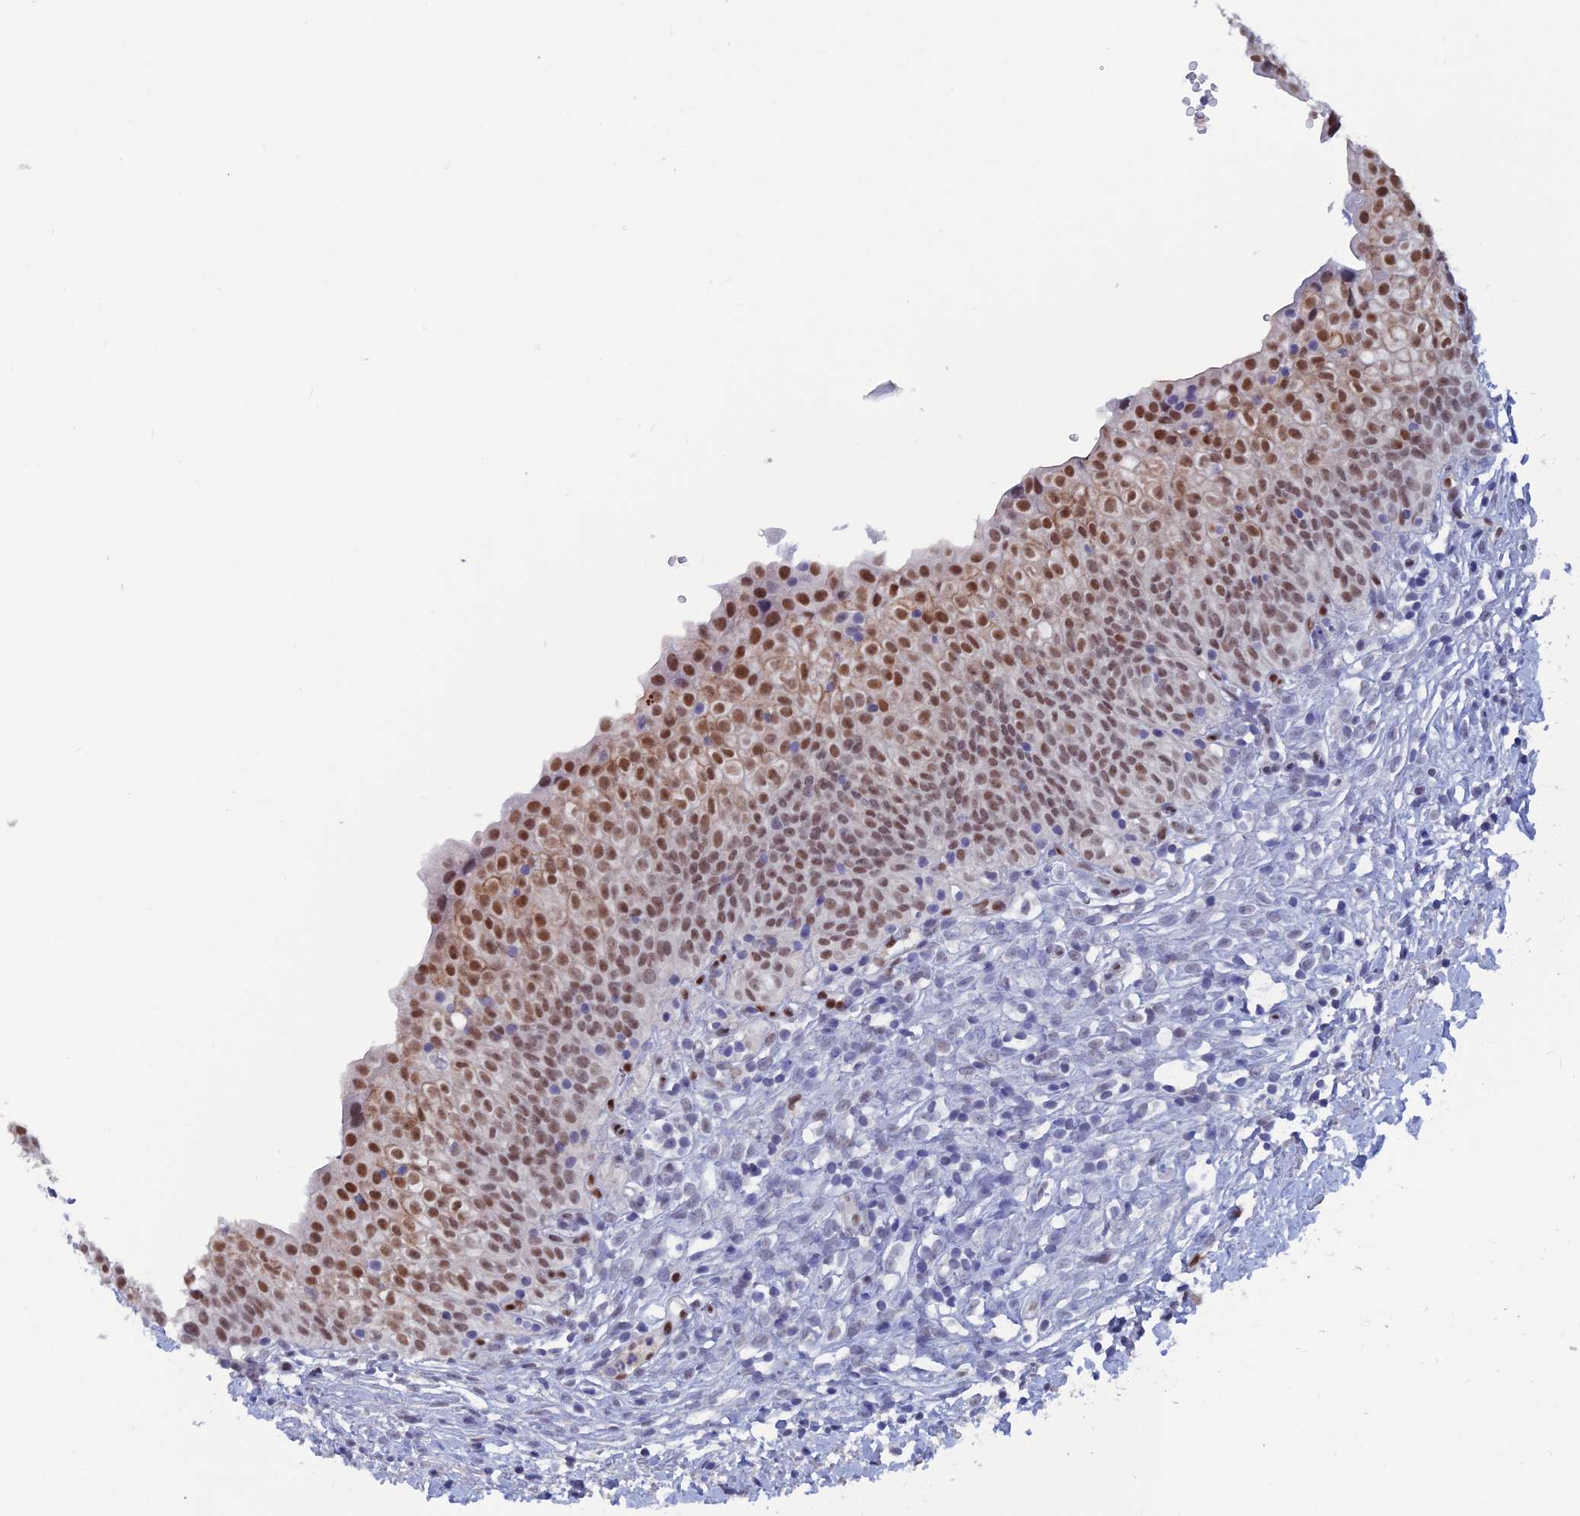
{"staining": {"intensity": "moderate", "quantity": ">75%", "location": "nuclear"}, "tissue": "urinary bladder", "cell_type": "Urothelial cells", "image_type": "normal", "snomed": [{"axis": "morphology", "description": "Normal tissue, NOS"}, {"axis": "topography", "description": "Urinary bladder"}], "caption": "DAB (3,3'-diaminobenzidine) immunohistochemical staining of unremarkable urinary bladder displays moderate nuclear protein expression in about >75% of urothelial cells. (DAB IHC with brightfield microscopy, high magnification).", "gene": "NOL4L", "patient": {"sex": "male", "age": 55}}